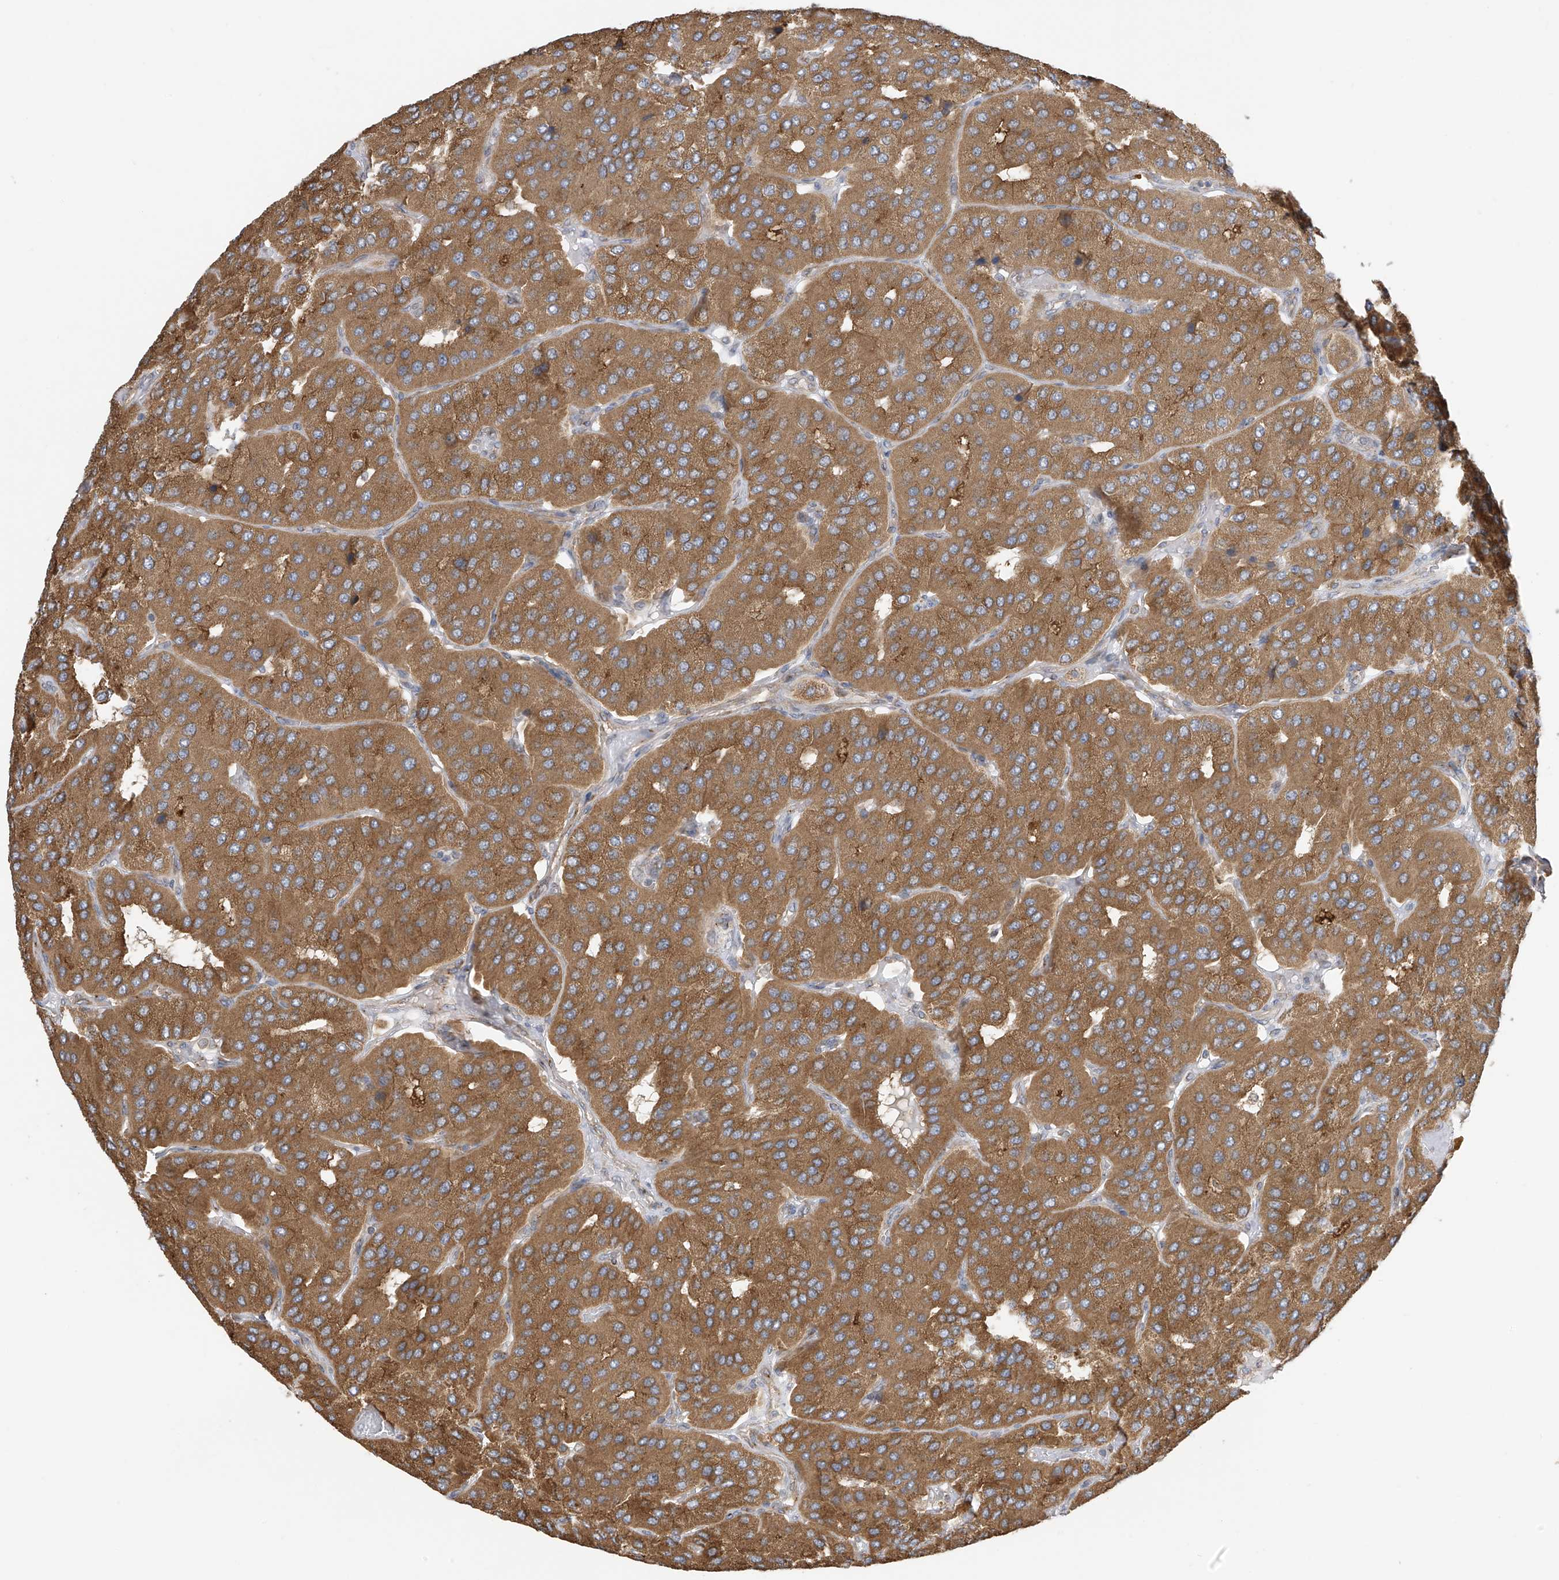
{"staining": {"intensity": "moderate", "quantity": ">75%", "location": "cytoplasmic/membranous"}, "tissue": "parathyroid gland", "cell_type": "Glandular cells", "image_type": "normal", "snomed": [{"axis": "morphology", "description": "Normal tissue, NOS"}, {"axis": "morphology", "description": "Adenoma, NOS"}, {"axis": "topography", "description": "Parathyroid gland"}], "caption": "A medium amount of moderate cytoplasmic/membranous expression is seen in about >75% of glandular cells in benign parathyroid gland.", "gene": "PNPT1", "patient": {"sex": "female", "age": 86}}